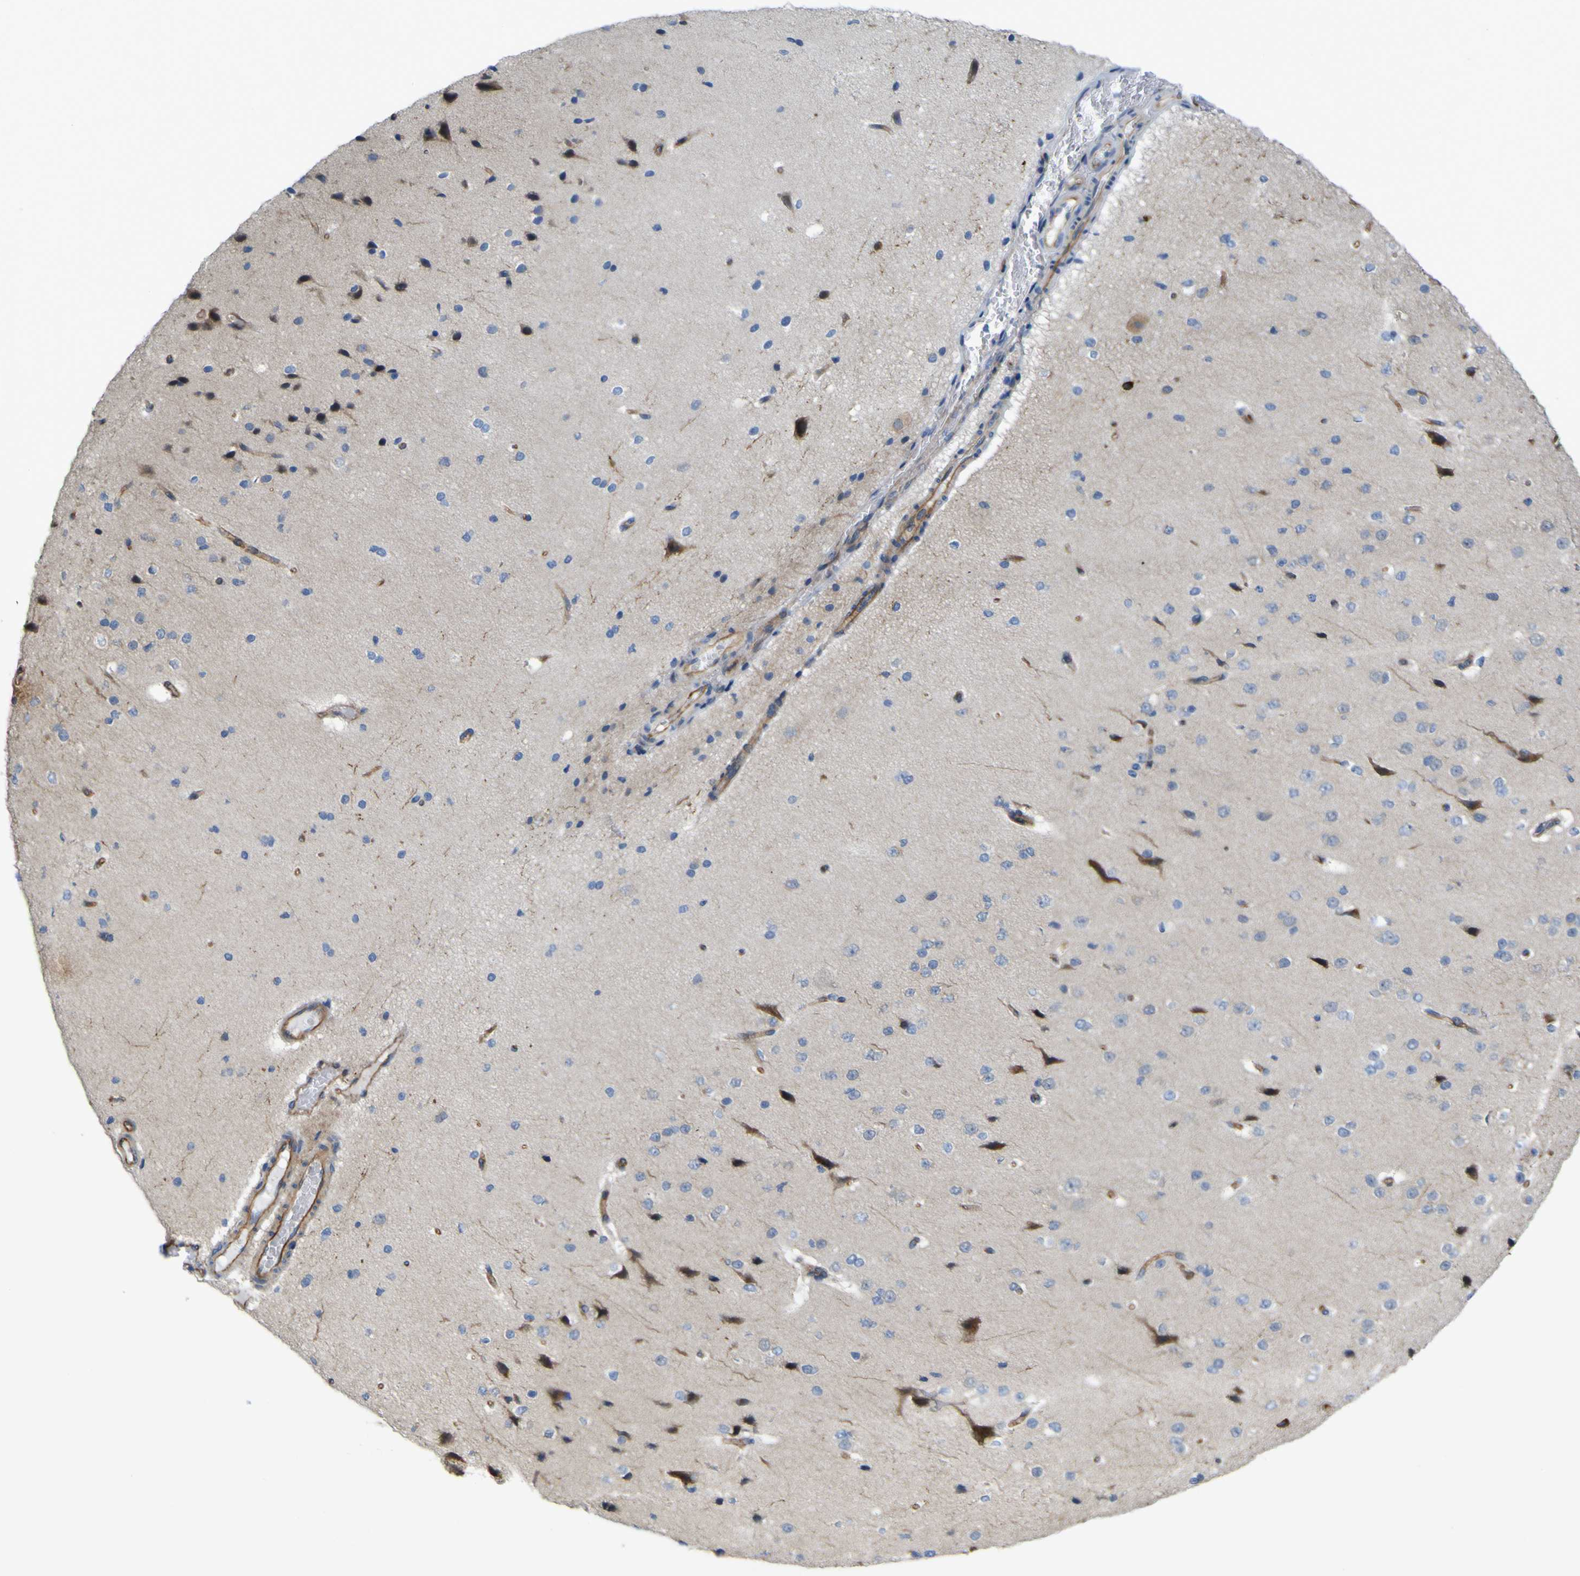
{"staining": {"intensity": "moderate", "quantity": ">75%", "location": "cytoplasmic/membranous"}, "tissue": "cerebral cortex", "cell_type": "Endothelial cells", "image_type": "normal", "snomed": [{"axis": "morphology", "description": "Normal tissue, NOS"}, {"axis": "morphology", "description": "Developmental malformation"}, {"axis": "topography", "description": "Cerebral cortex"}], "caption": "The image shows staining of unremarkable cerebral cortex, revealing moderate cytoplasmic/membranous protein expression (brown color) within endothelial cells.", "gene": "JPH1", "patient": {"sex": "female", "age": 30}}